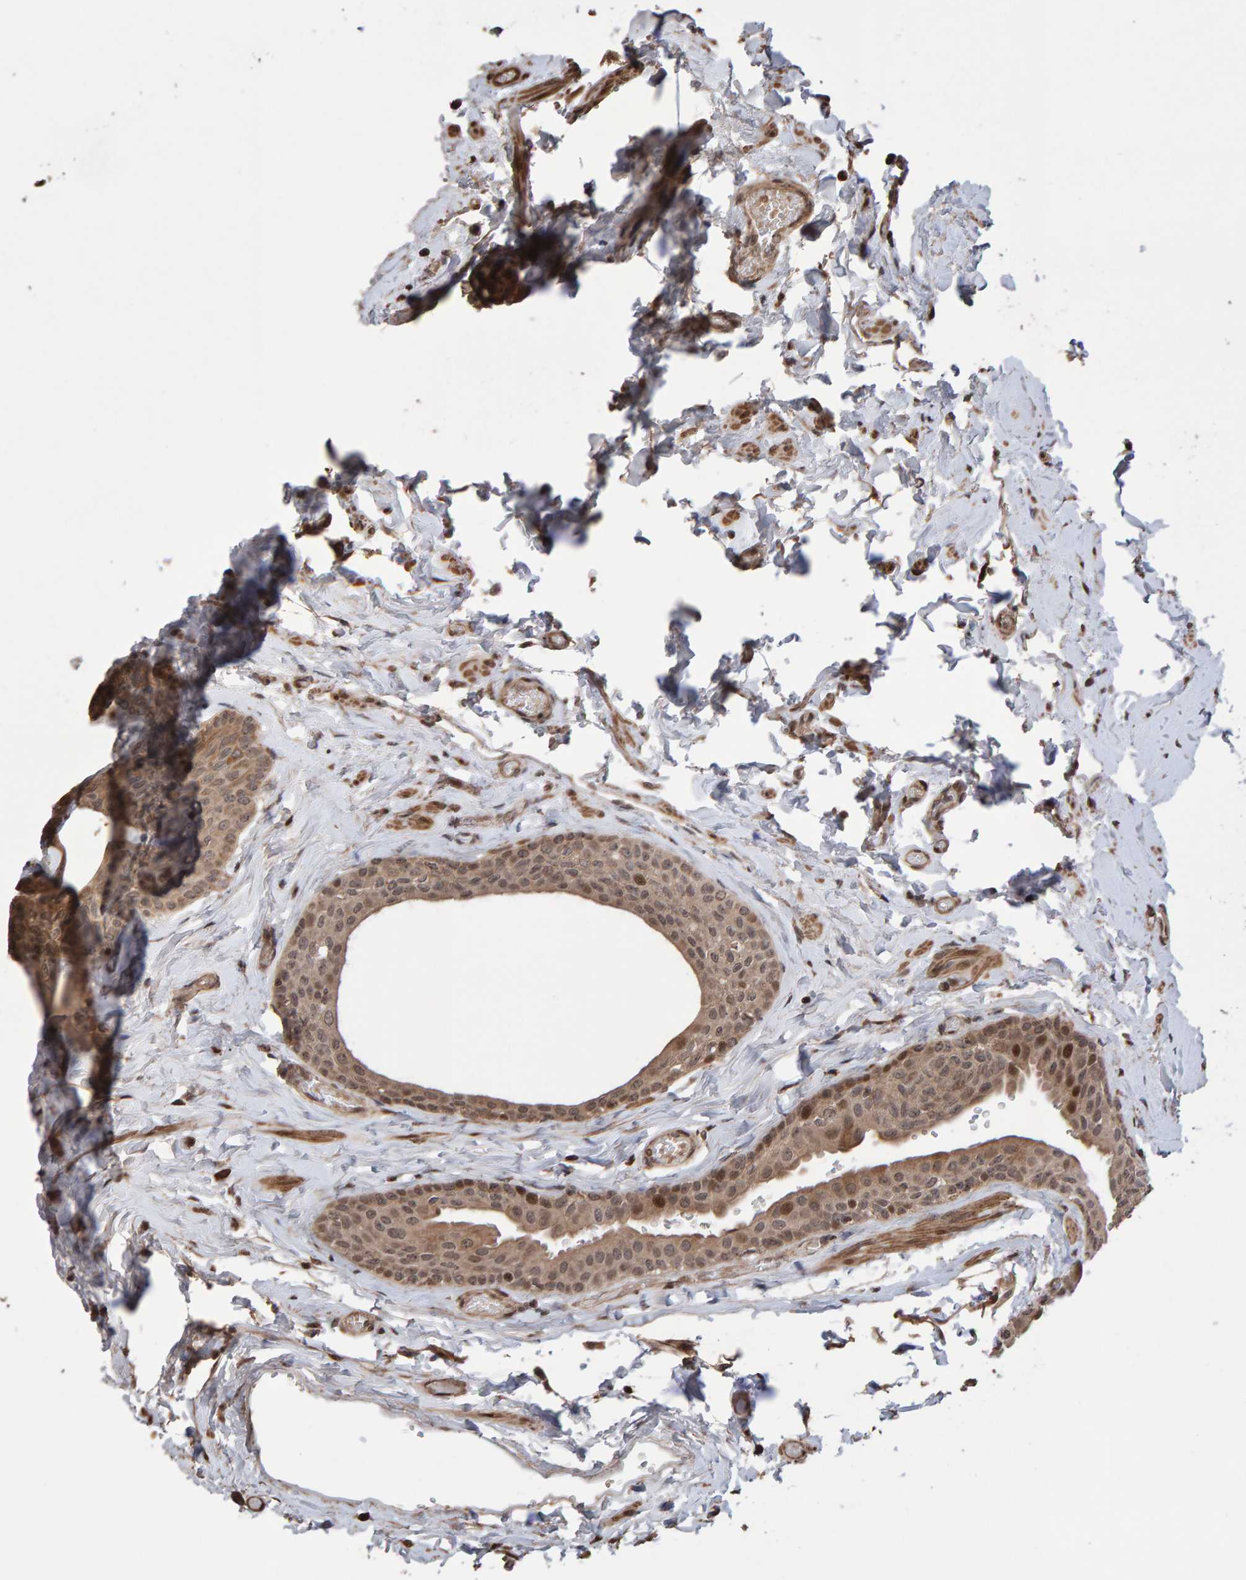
{"staining": {"intensity": "strong", "quantity": ">75%", "location": "cytoplasmic/membranous,nuclear"}, "tissue": "epididymis", "cell_type": "Glandular cells", "image_type": "normal", "snomed": [{"axis": "morphology", "description": "Normal tissue, NOS"}, {"axis": "topography", "description": "Testis"}, {"axis": "topography", "description": "Epididymis"}], "caption": "Immunohistochemistry (IHC) (DAB (3,3'-diaminobenzidine)) staining of unremarkable human epididymis reveals strong cytoplasmic/membranous,nuclear protein staining in approximately >75% of glandular cells. Nuclei are stained in blue.", "gene": "PECR", "patient": {"sex": "male", "age": 36}}